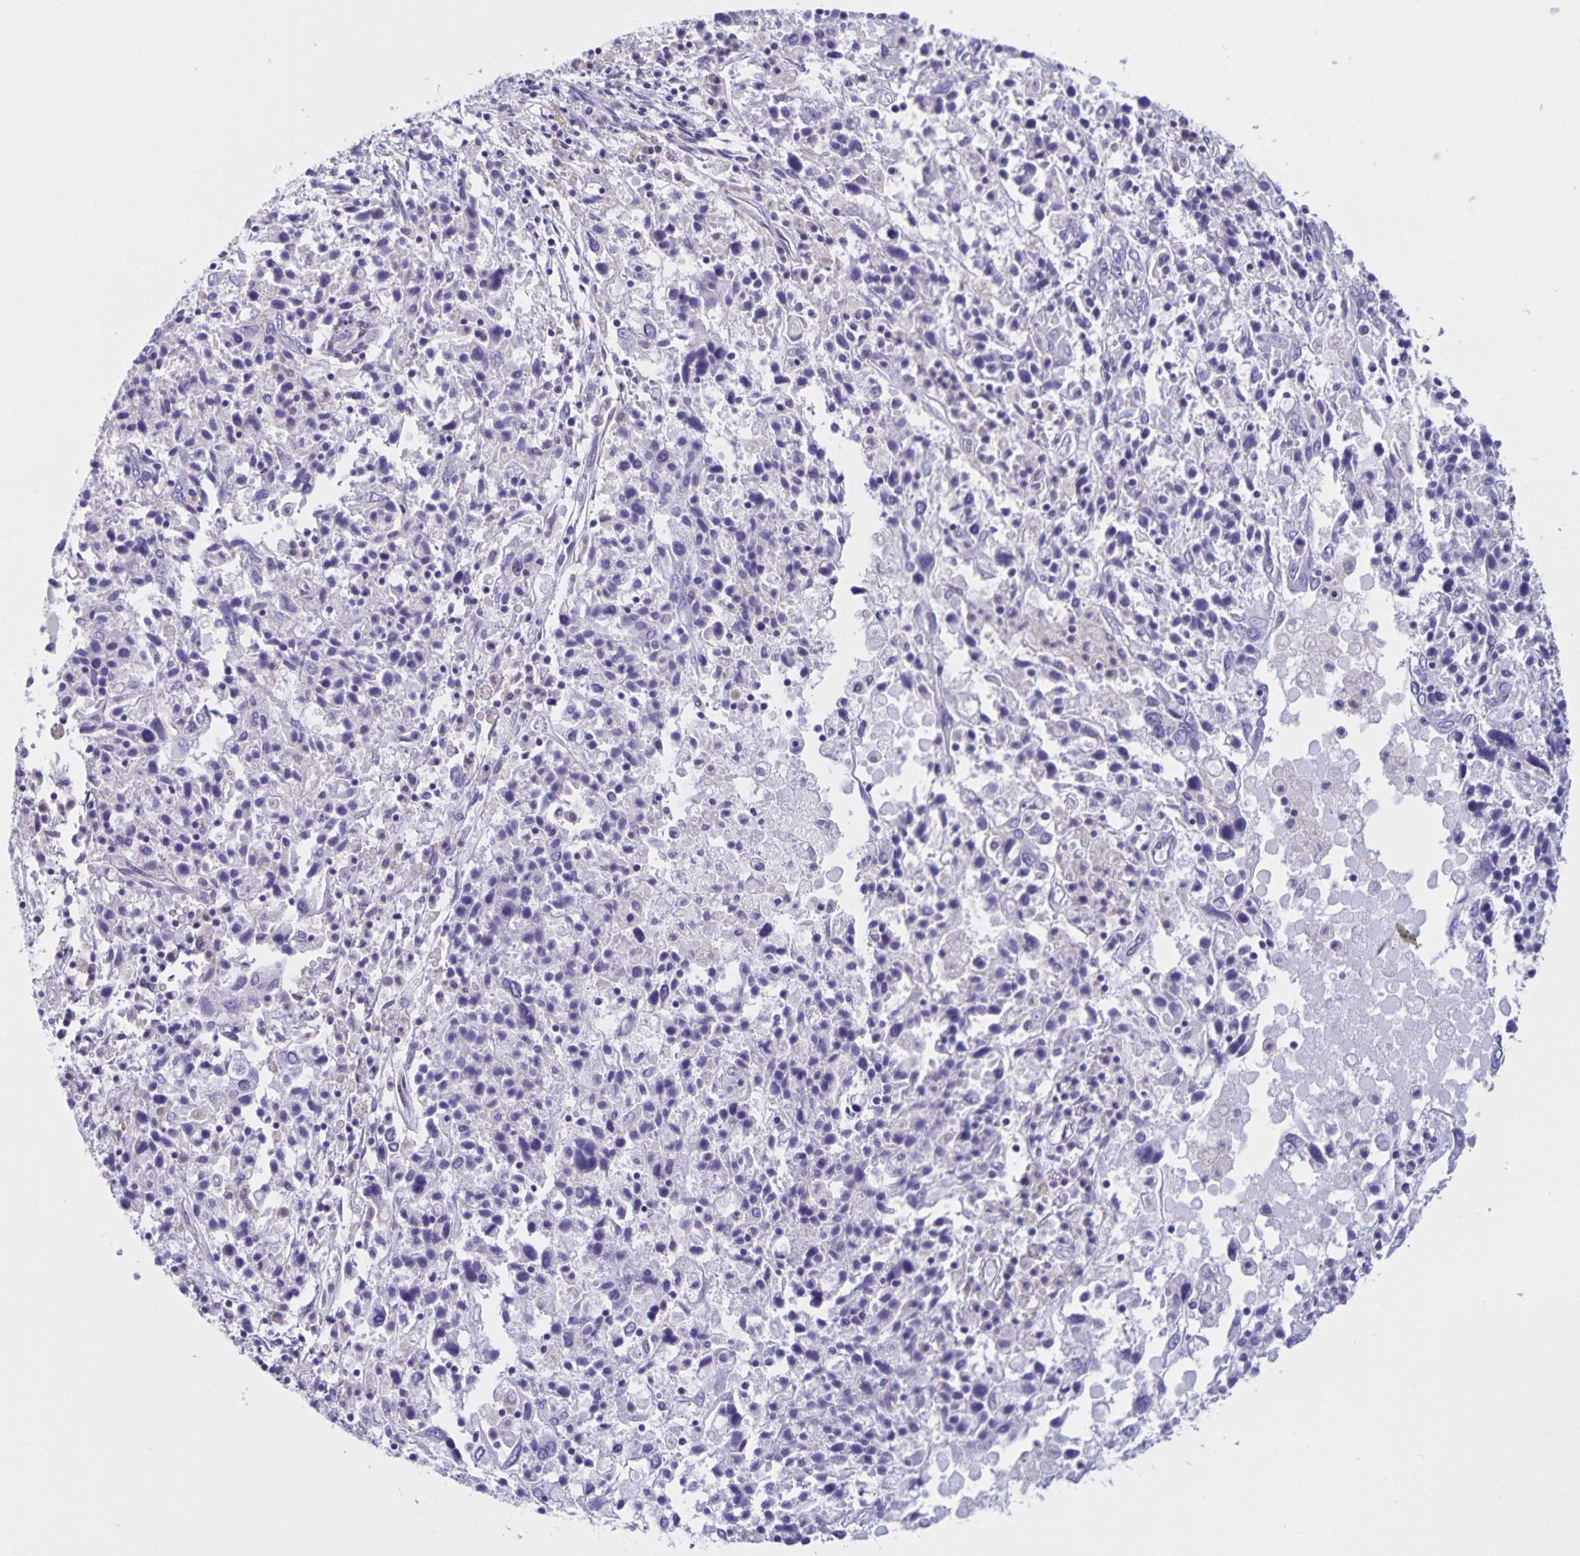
{"staining": {"intensity": "negative", "quantity": "none", "location": "none"}, "tissue": "ovarian cancer", "cell_type": "Tumor cells", "image_type": "cancer", "snomed": [{"axis": "morphology", "description": "Carcinoma, endometroid"}, {"axis": "topography", "description": "Ovary"}], "caption": "Image shows no protein staining in tumor cells of ovarian cancer (endometroid carcinoma) tissue.", "gene": "DMGDH", "patient": {"sex": "female", "age": 62}}